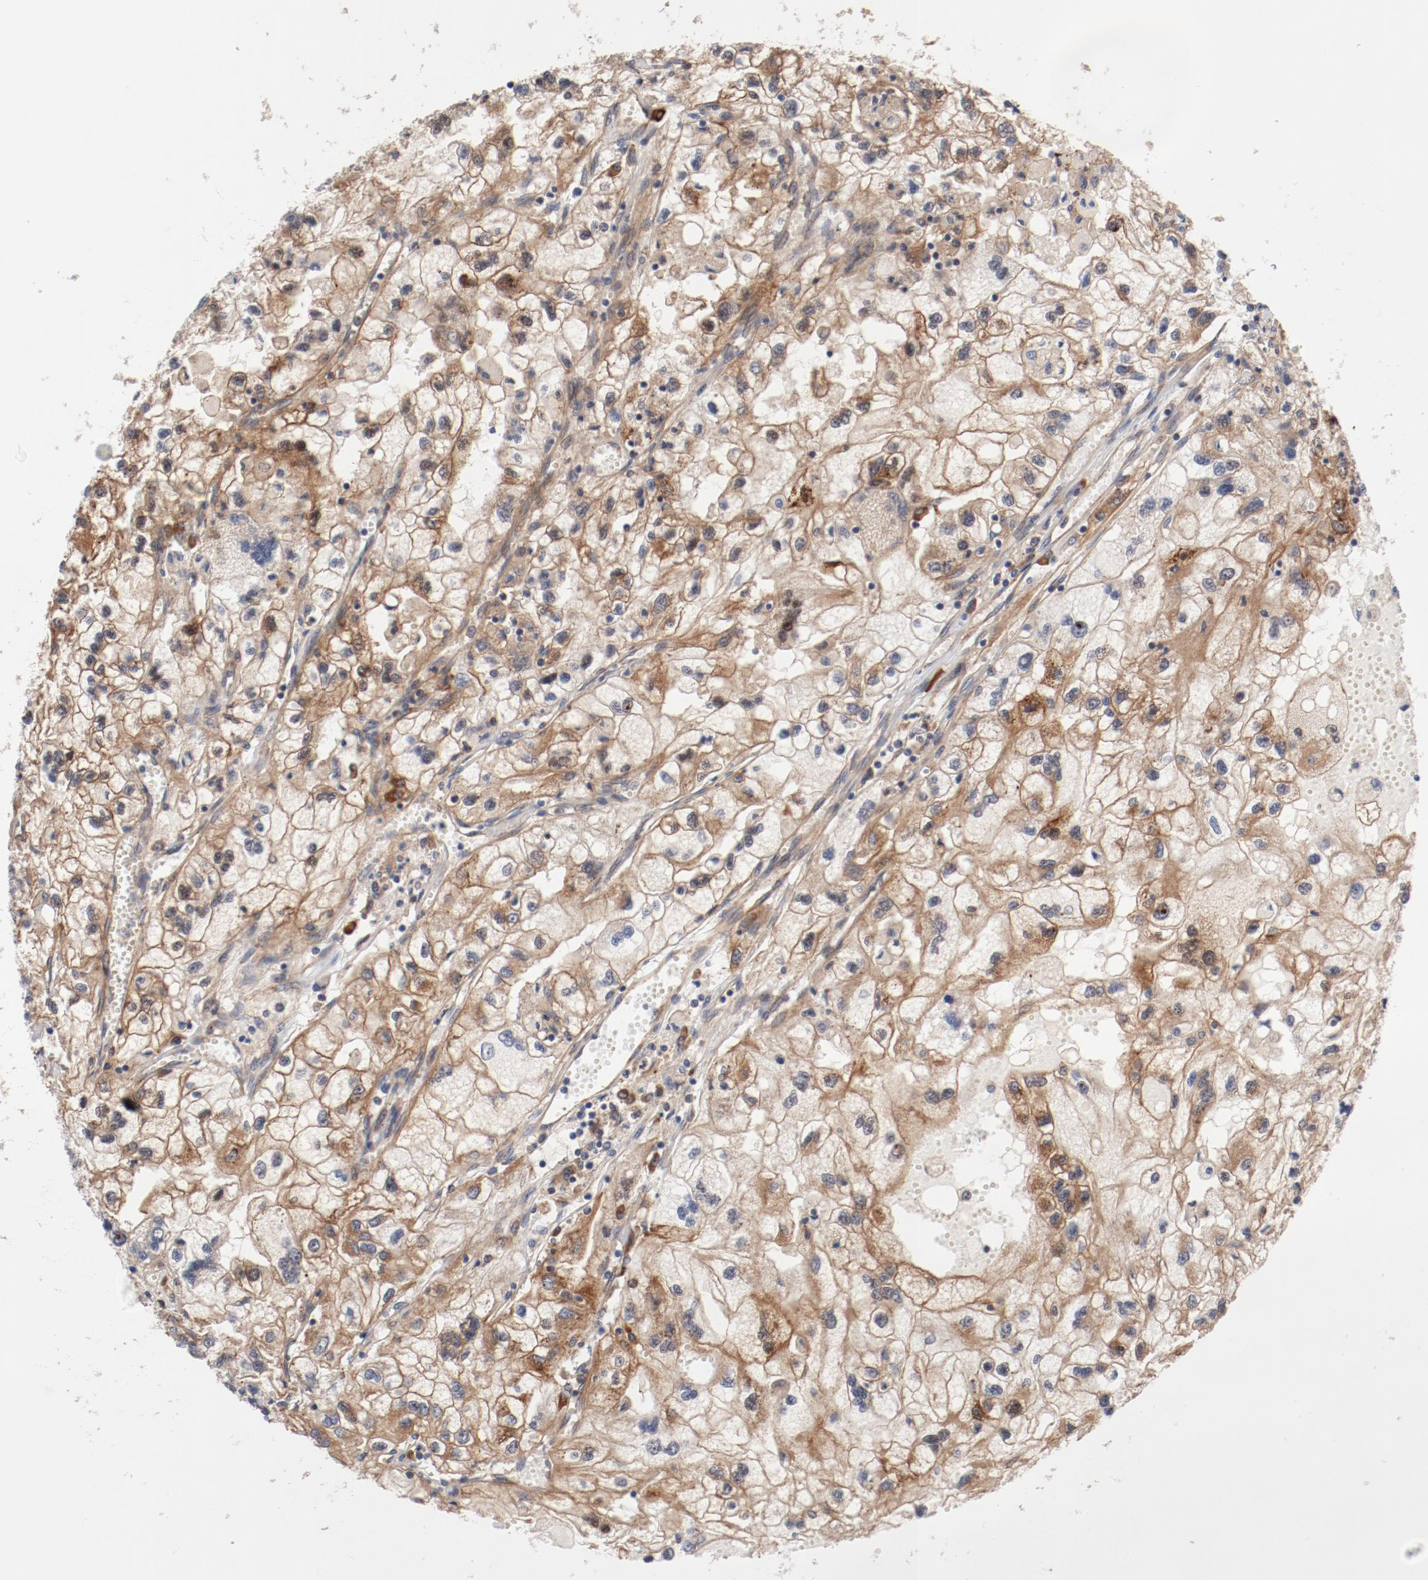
{"staining": {"intensity": "moderate", "quantity": ">75%", "location": "cytoplasmic/membranous"}, "tissue": "renal cancer", "cell_type": "Tumor cells", "image_type": "cancer", "snomed": [{"axis": "morphology", "description": "Normal tissue, NOS"}, {"axis": "morphology", "description": "Adenocarcinoma, NOS"}, {"axis": "topography", "description": "Kidney"}], "caption": "Human renal cancer stained with a brown dye exhibits moderate cytoplasmic/membranous positive staining in approximately >75% of tumor cells.", "gene": "PITPNM2", "patient": {"sex": "male", "age": 71}}